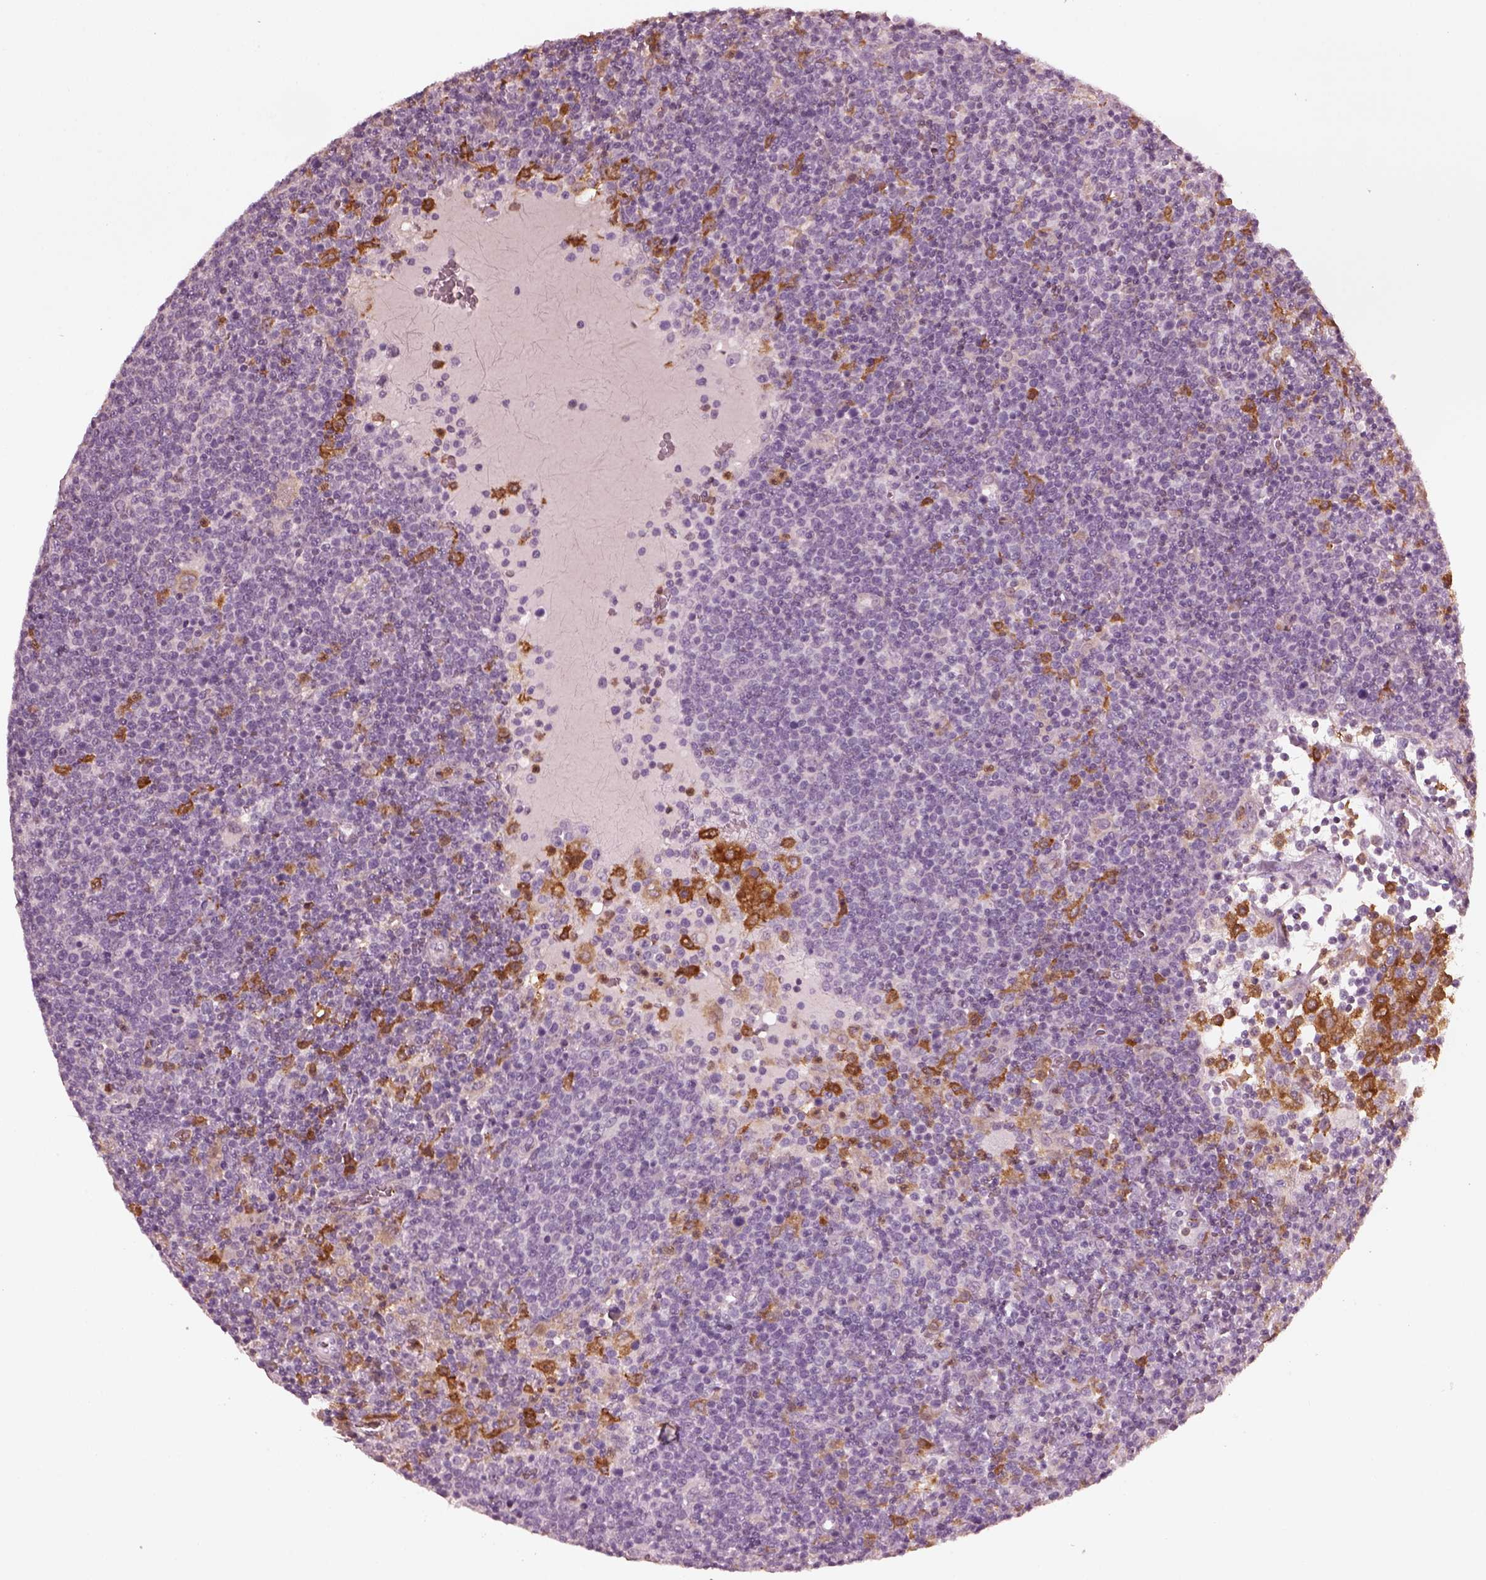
{"staining": {"intensity": "negative", "quantity": "none", "location": "none"}, "tissue": "lymphoma", "cell_type": "Tumor cells", "image_type": "cancer", "snomed": [{"axis": "morphology", "description": "Malignant lymphoma, non-Hodgkin's type, High grade"}, {"axis": "topography", "description": "Lymph node"}], "caption": "Human malignant lymphoma, non-Hodgkin's type (high-grade) stained for a protein using immunohistochemistry displays no staining in tumor cells.", "gene": "PSTPIP2", "patient": {"sex": "male", "age": 61}}